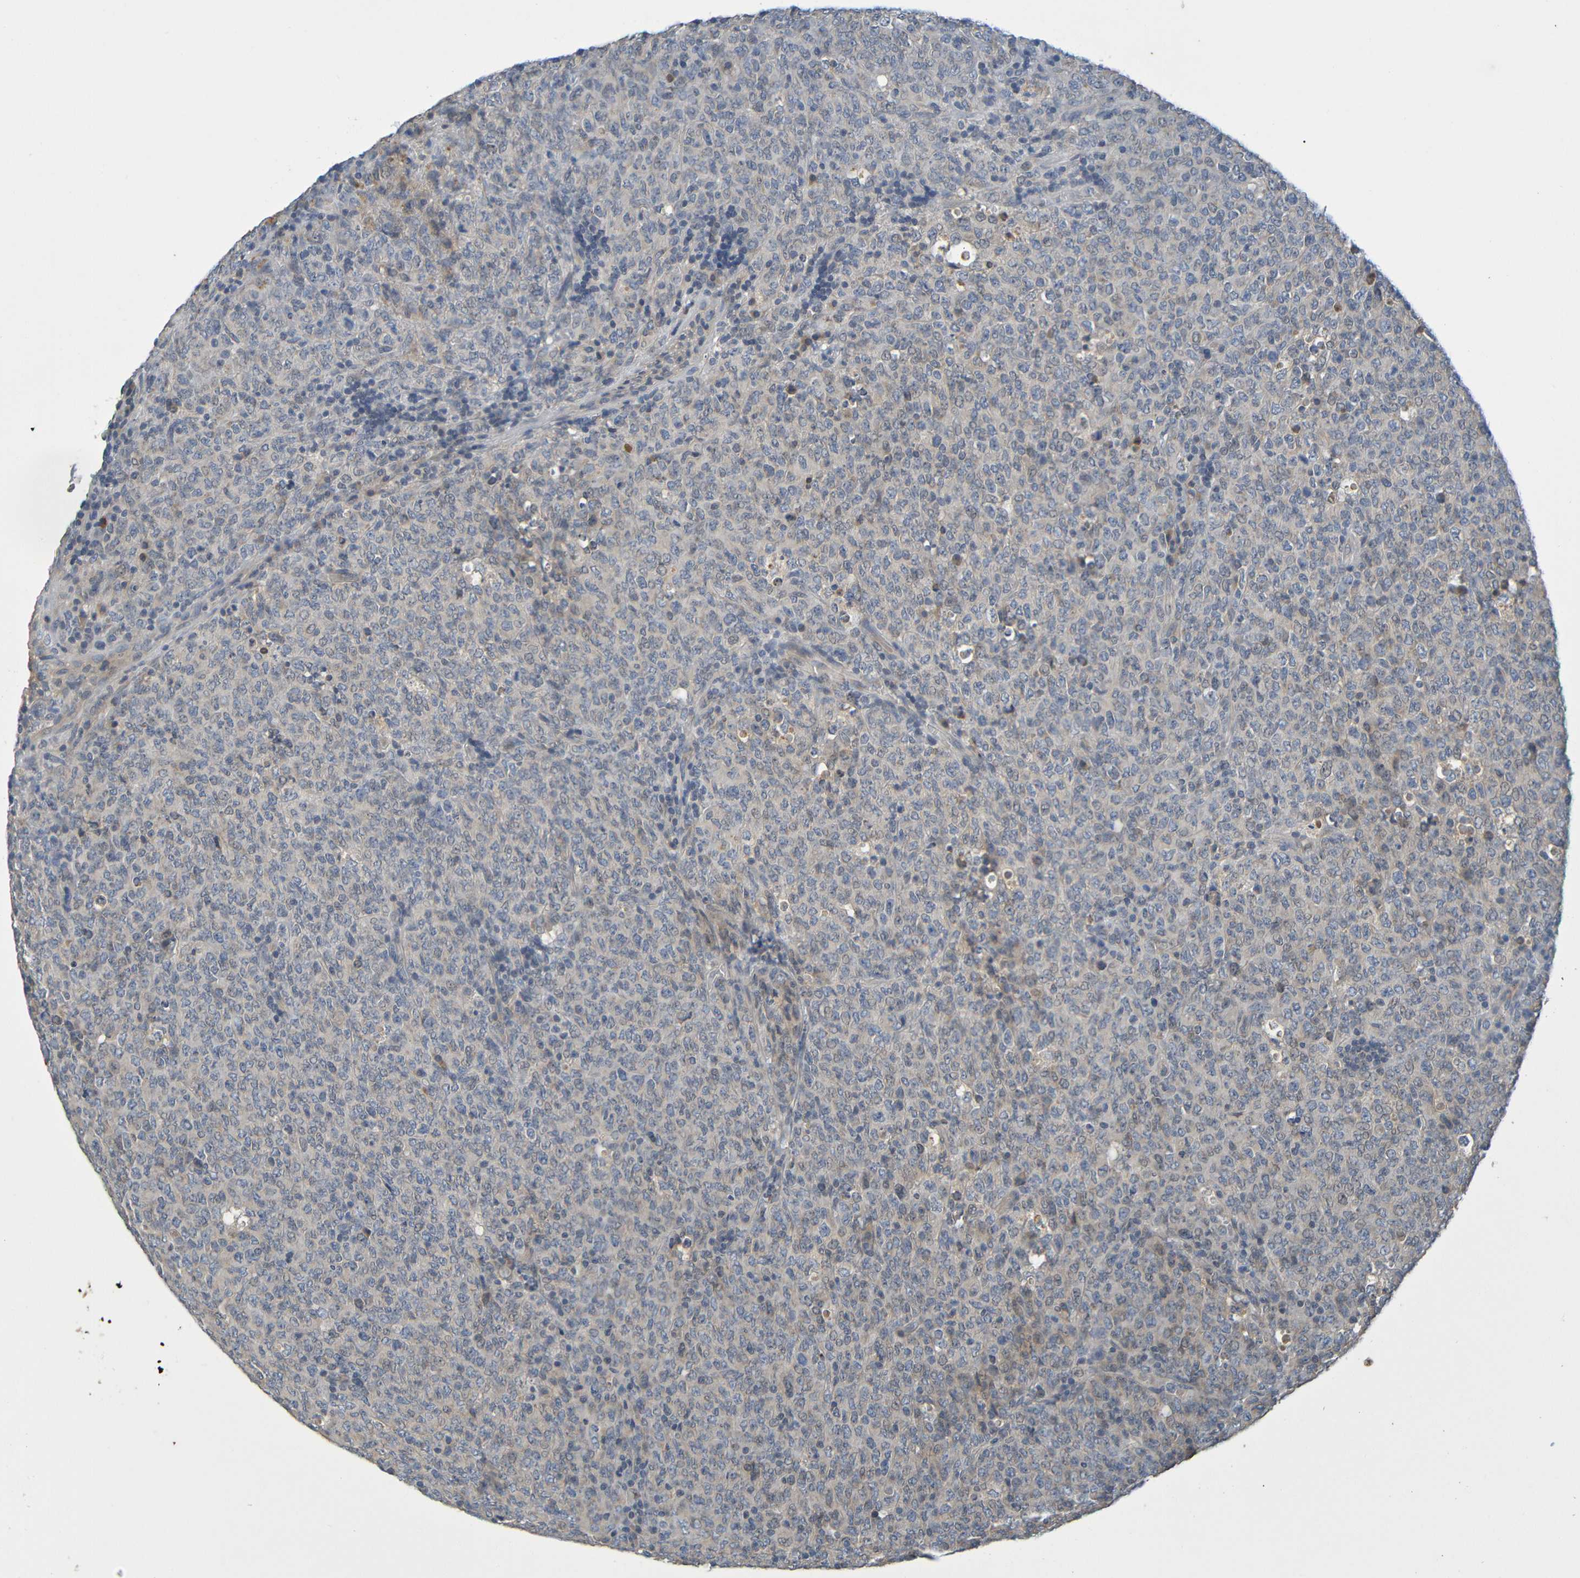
{"staining": {"intensity": "negative", "quantity": "none", "location": "none"}, "tissue": "lymphoma", "cell_type": "Tumor cells", "image_type": "cancer", "snomed": [{"axis": "morphology", "description": "Malignant lymphoma, non-Hodgkin's type, High grade"}, {"axis": "topography", "description": "Tonsil"}], "caption": "IHC micrograph of lymphoma stained for a protein (brown), which reveals no expression in tumor cells.", "gene": "C1QA", "patient": {"sex": "female", "age": 36}}